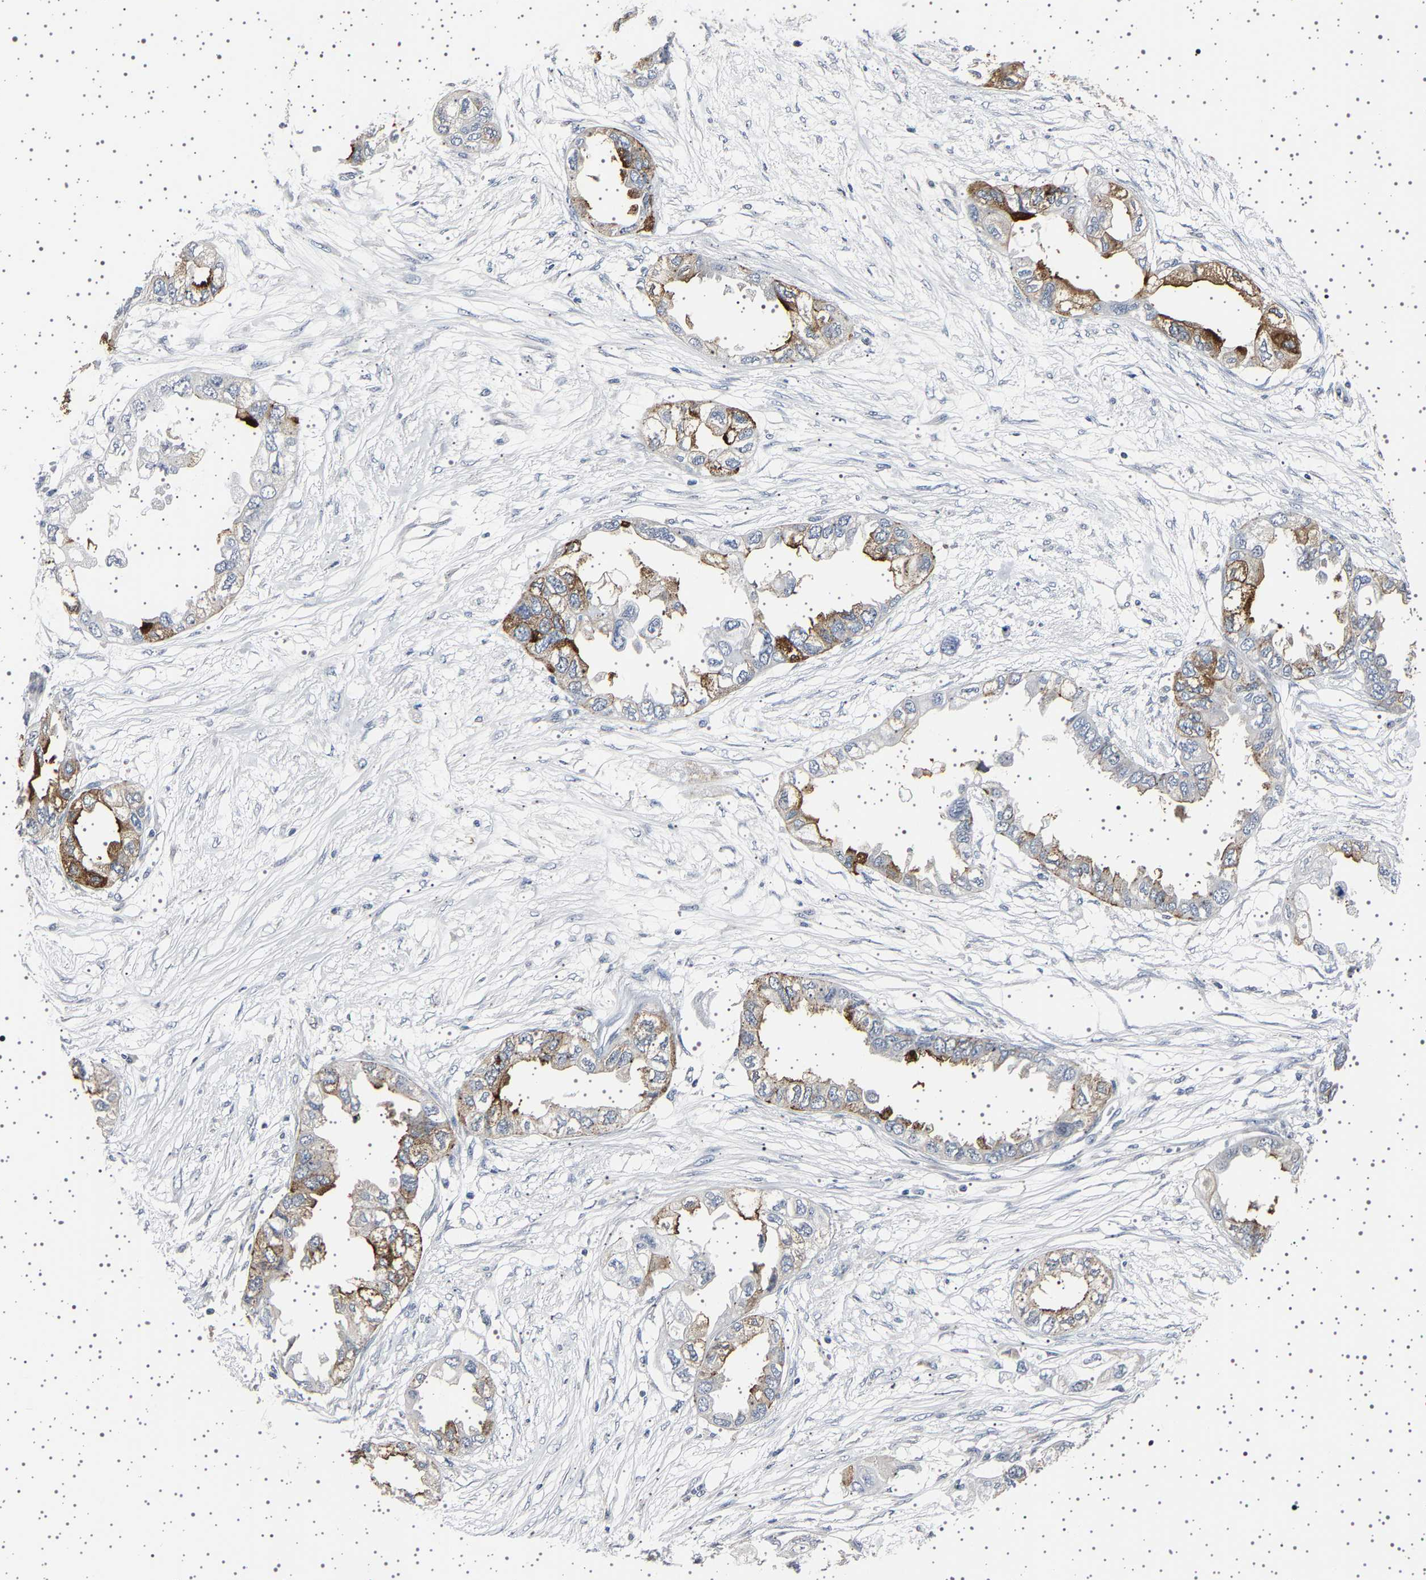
{"staining": {"intensity": "moderate", "quantity": "25%-75%", "location": "cytoplasmic/membranous"}, "tissue": "endometrial cancer", "cell_type": "Tumor cells", "image_type": "cancer", "snomed": [{"axis": "morphology", "description": "Adenocarcinoma, NOS"}, {"axis": "topography", "description": "Endometrium"}], "caption": "Endometrial cancer (adenocarcinoma) stained with a protein marker exhibits moderate staining in tumor cells.", "gene": "IL10RB", "patient": {"sex": "female", "age": 67}}